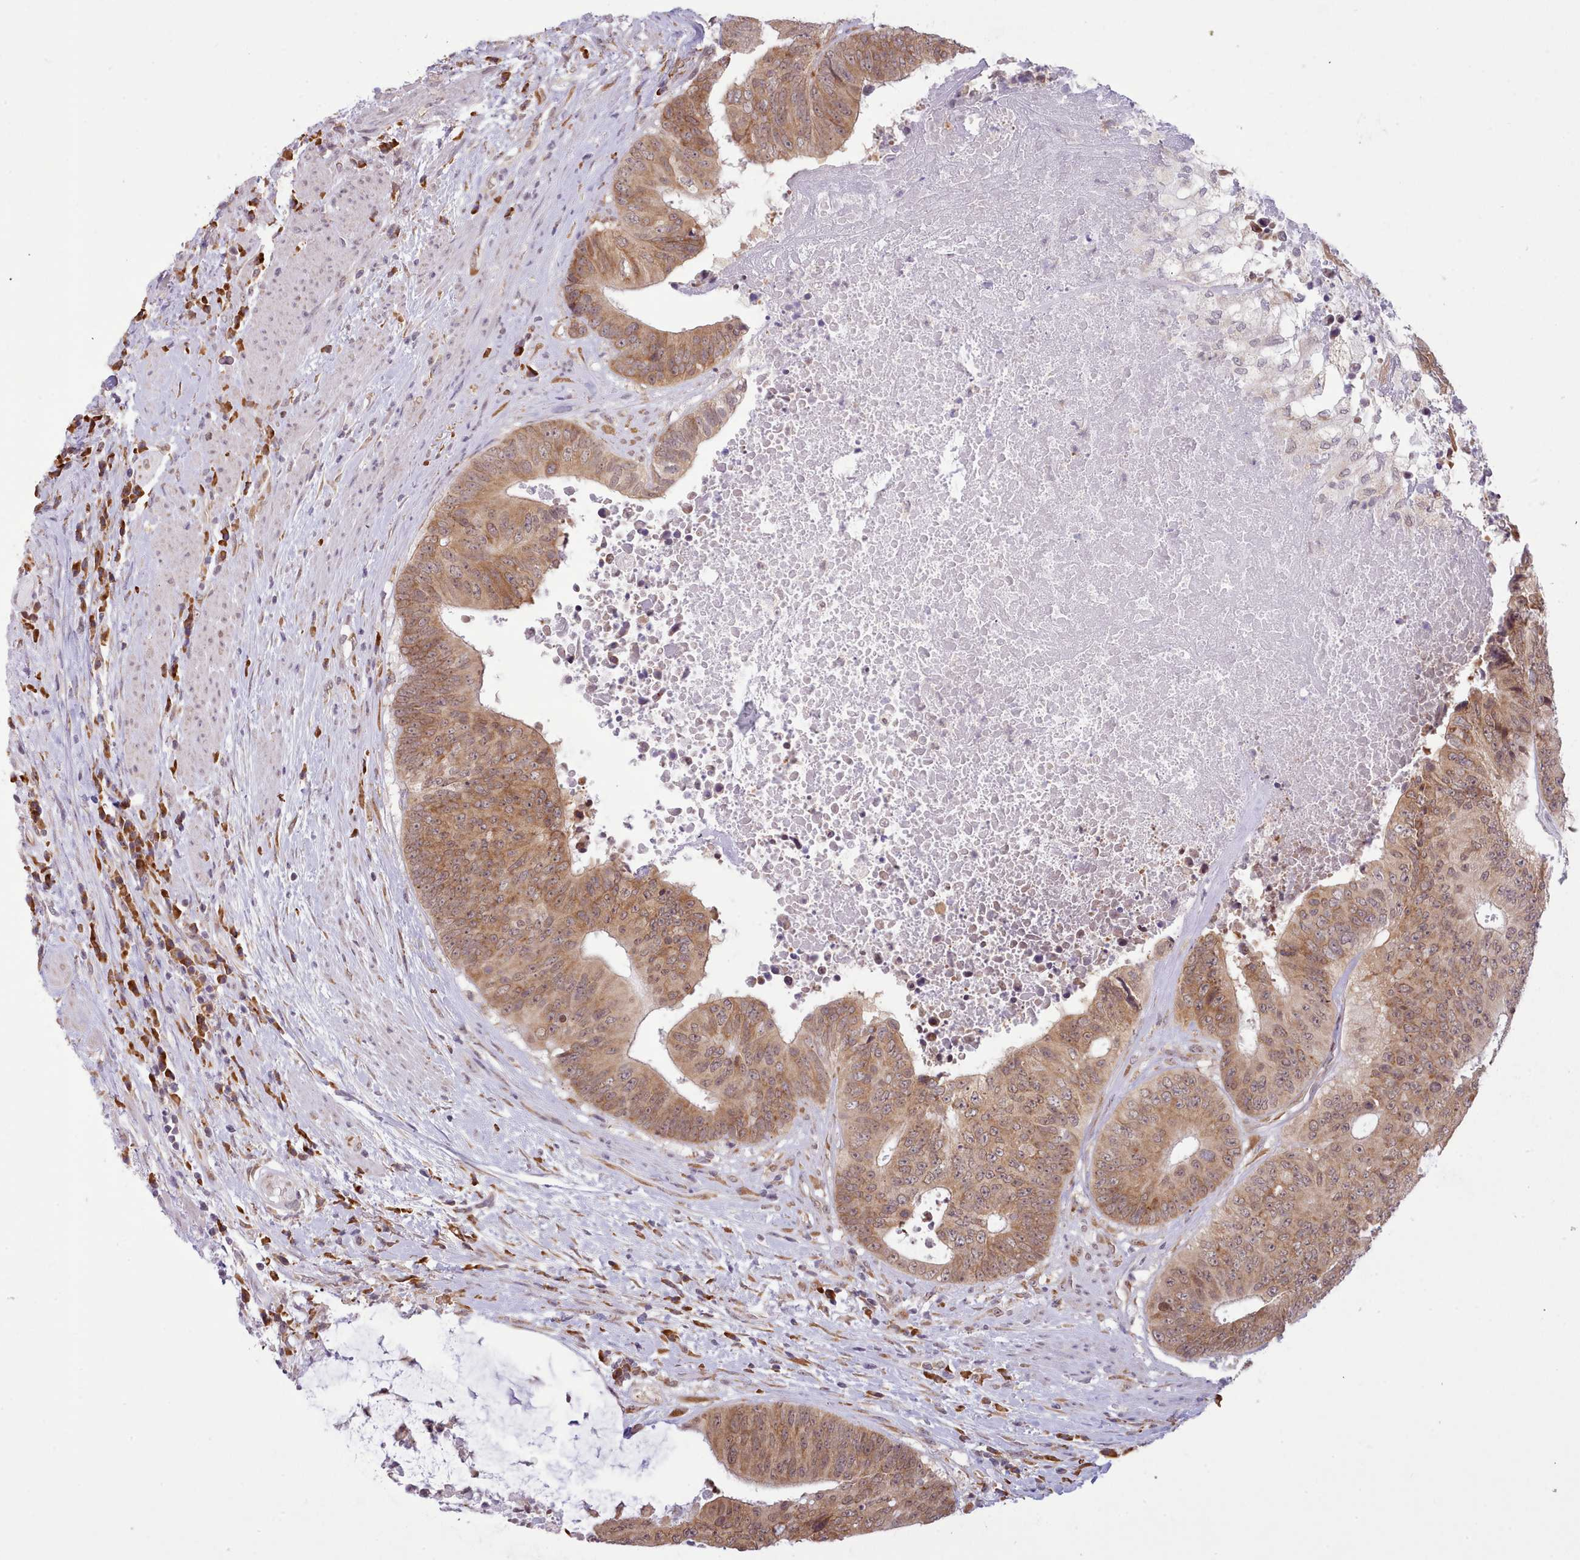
{"staining": {"intensity": "moderate", "quantity": ">75%", "location": "cytoplasmic/membranous"}, "tissue": "colorectal cancer", "cell_type": "Tumor cells", "image_type": "cancer", "snomed": [{"axis": "morphology", "description": "Adenocarcinoma, NOS"}, {"axis": "topography", "description": "Rectum"}], "caption": "A histopathology image of adenocarcinoma (colorectal) stained for a protein reveals moderate cytoplasmic/membranous brown staining in tumor cells.", "gene": "SEC61B", "patient": {"sex": "male", "age": 72}}